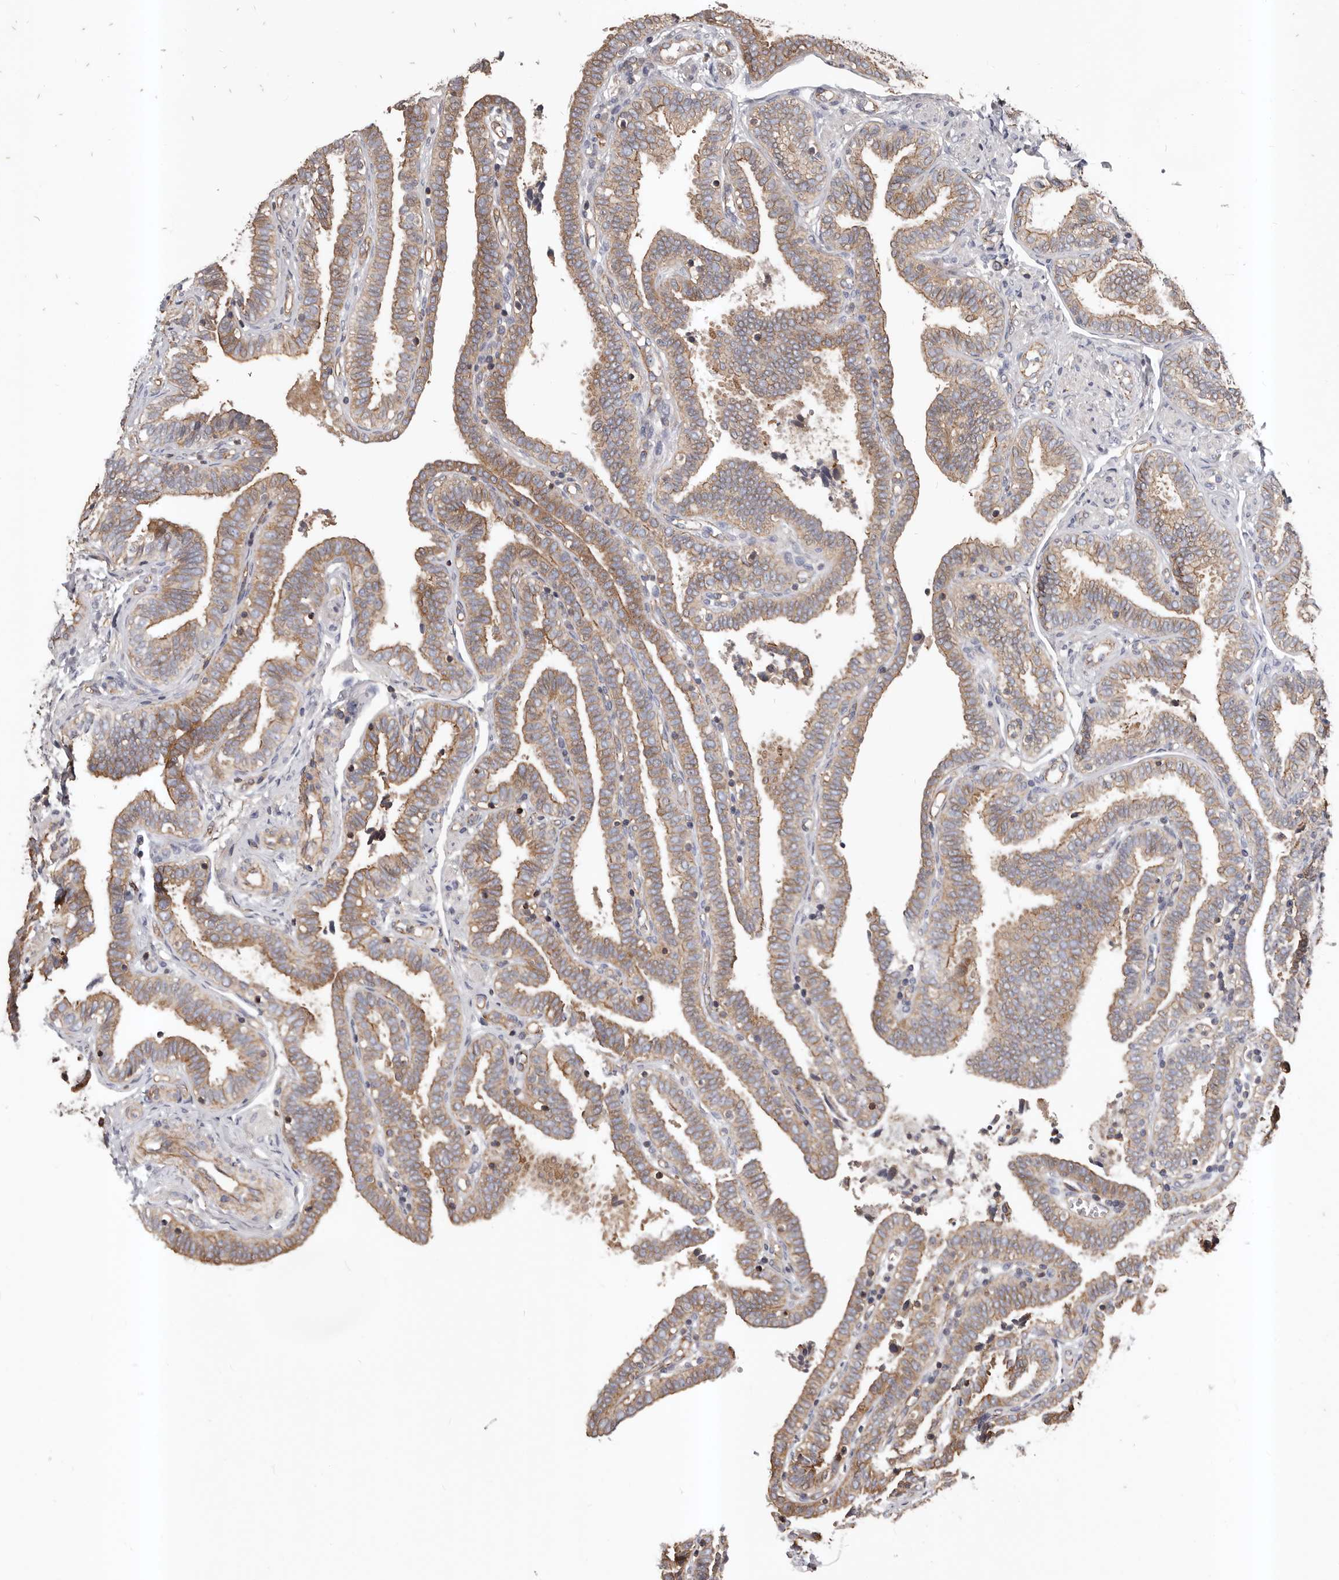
{"staining": {"intensity": "moderate", "quantity": ">75%", "location": "cytoplasmic/membranous"}, "tissue": "fallopian tube", "cell_type": "Glandular cells", "image_type": "normal", "snomed": [{"axis": "morphology", "description": "Normal tissue, NOS"}, {"axis": "topography", "description": "Fallopian tube"}], "caption": "Immunohistochemistry (IHC) histopathology image of benign fallopian tube: fallopian tube stained using immunohistochemistry demonstrates medium levels of moderate protein expression localized specifically in the cytoplasmic/membranous of glandular cells, appearing as a cytoplasmic/membranous brown color.", "gene": "PNRC2", "patient": {"sex": "female", "age": 39}}